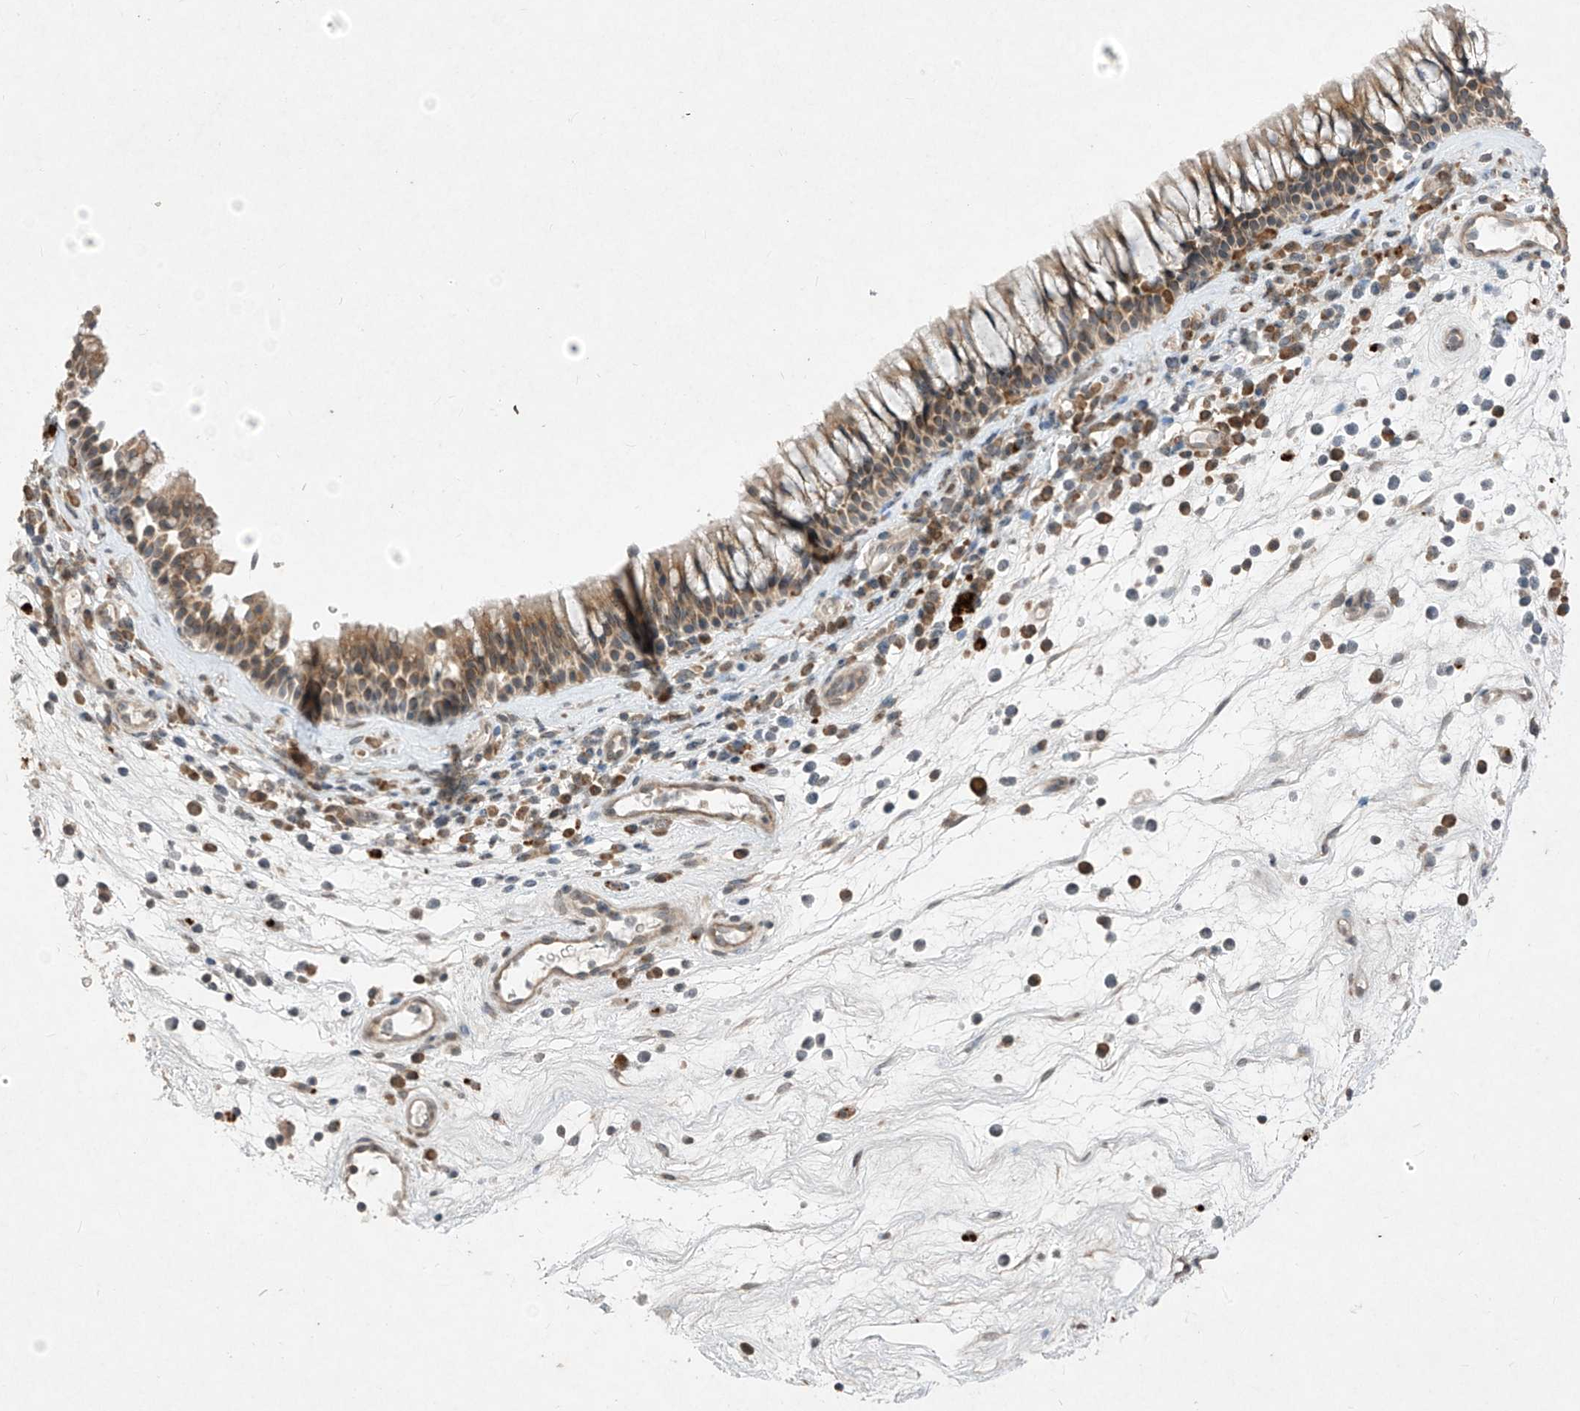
{"staining": {"intensity": "moderate", "quantity": ">75%", "location": "cytoplasmic/membranous"}, "tissue": "nasopharynx", "cell_type": "Respiratory epithelial cells", "image_type": "normal", "snomed": [{"axis": "morphology", "description": "Normal tissue, NOS"}, {"axis": "morphology", "description": "Inflammation, NOS"}, {"axis": "morphology", "description": "Malignant melanoma, Metastatic site"}, {"axis": "topography", "description": "Nasopharynx"}], "caption": "The histopathology image exhibits immunohistochemical staining of unremarkable nasopharynx. There is moderate cytoplasmic/membranous positivity is seen in approximately >75% of respiratory epithelial cells. The protein is shown in brown color, while the nuclei are stained blue.", "gene": "RPL34", "patient": {"sex": "male", "age": 70}}